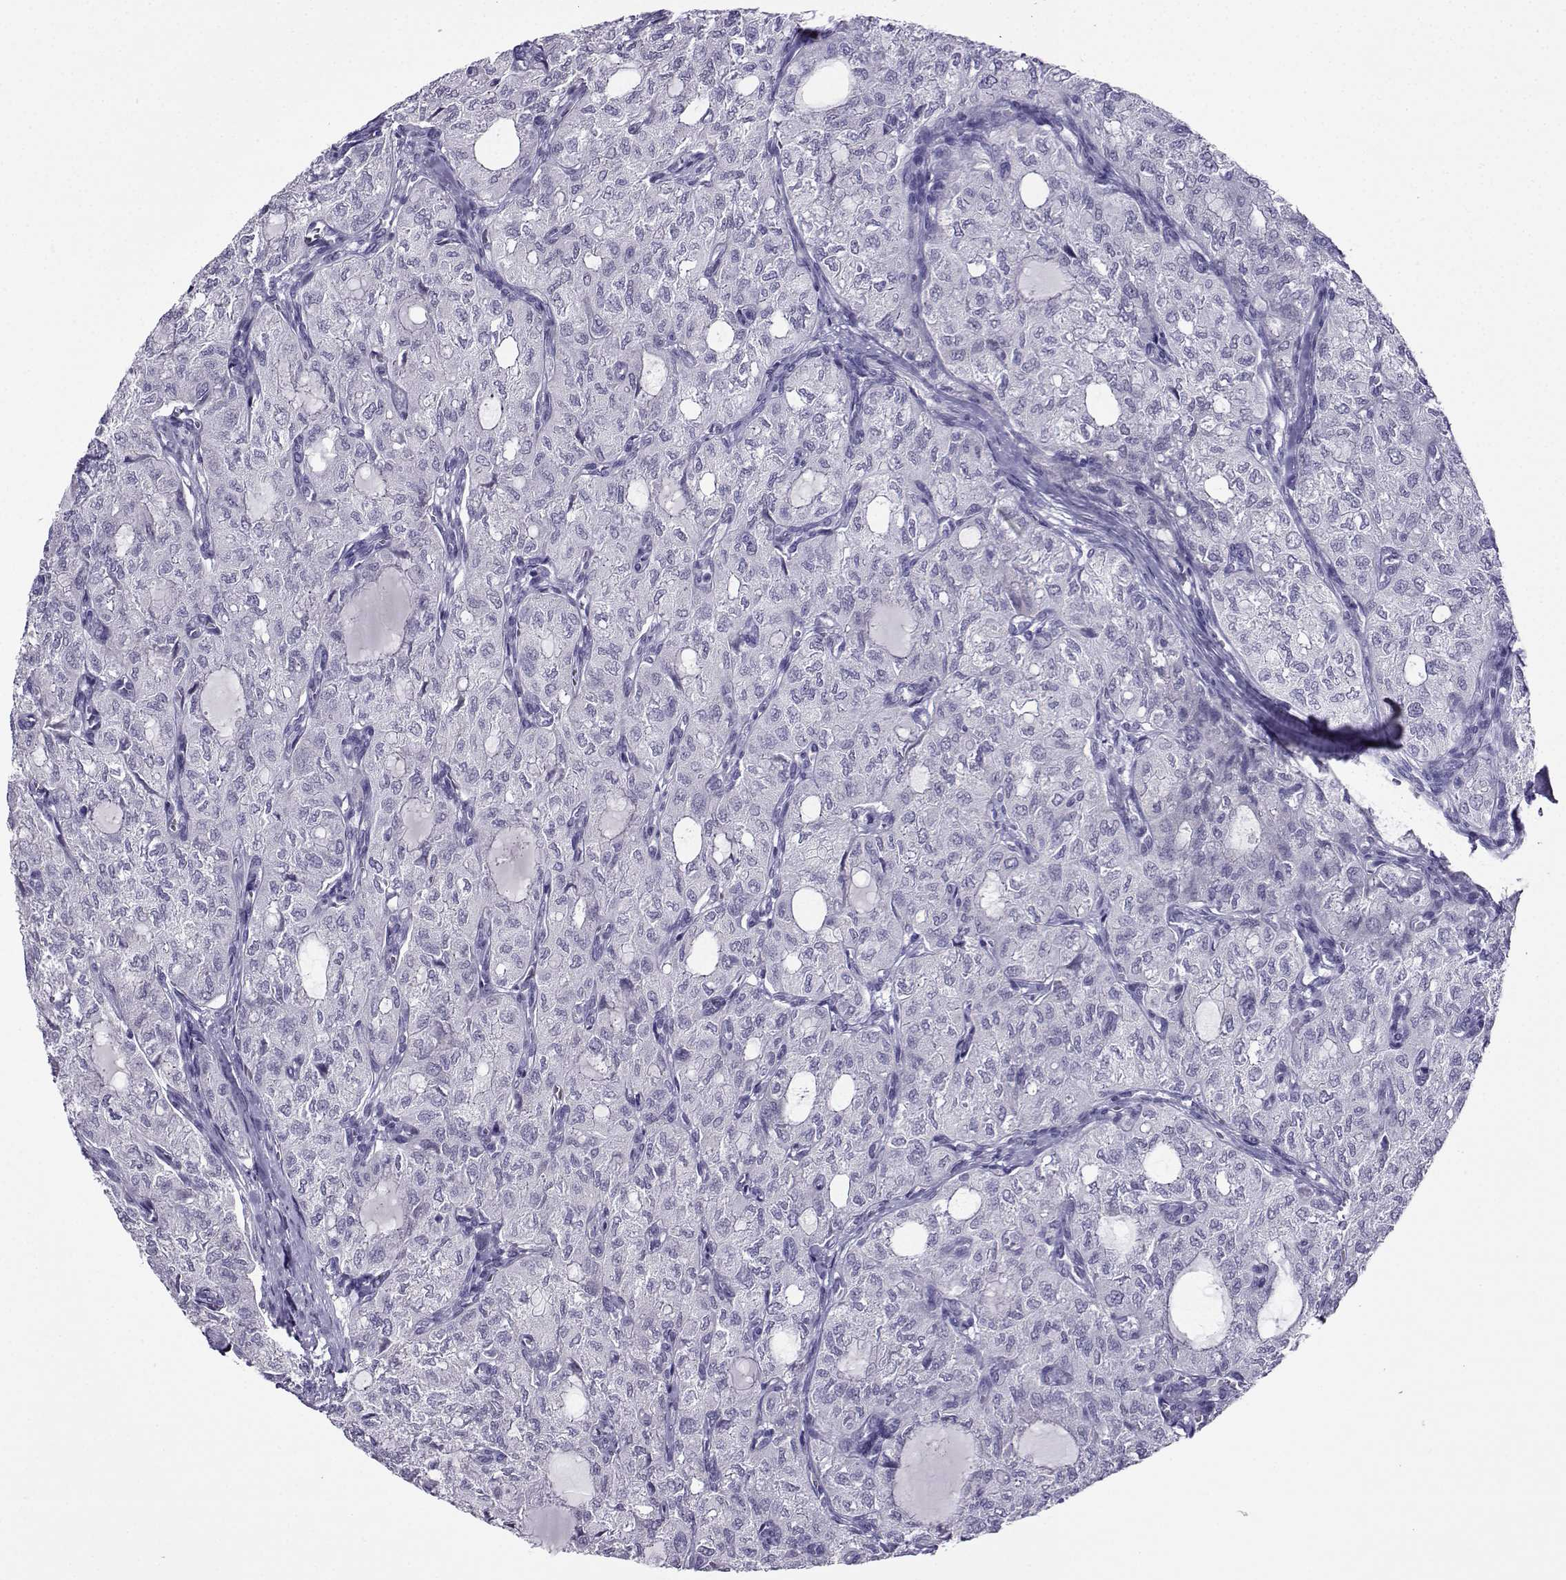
{"staining": {"intensity": "negative", "quantity": "none", "location": "none"}, "tissue": "thyroid cancer", "cell_type": "Tumor cells", "image_type": "cancer", "snomed": [{"axis": "morphology", "description": "Follicular adenoma carcinoma, NOS"}, {"axis": "topography", "description": "Thyroid gland"}], "caption": "Tumor cells show no significant protein positivity in thyroid follicular adenoma carcinoma.", "gene": "KIF17", "patient": {"sex": "male", "age": 75}}